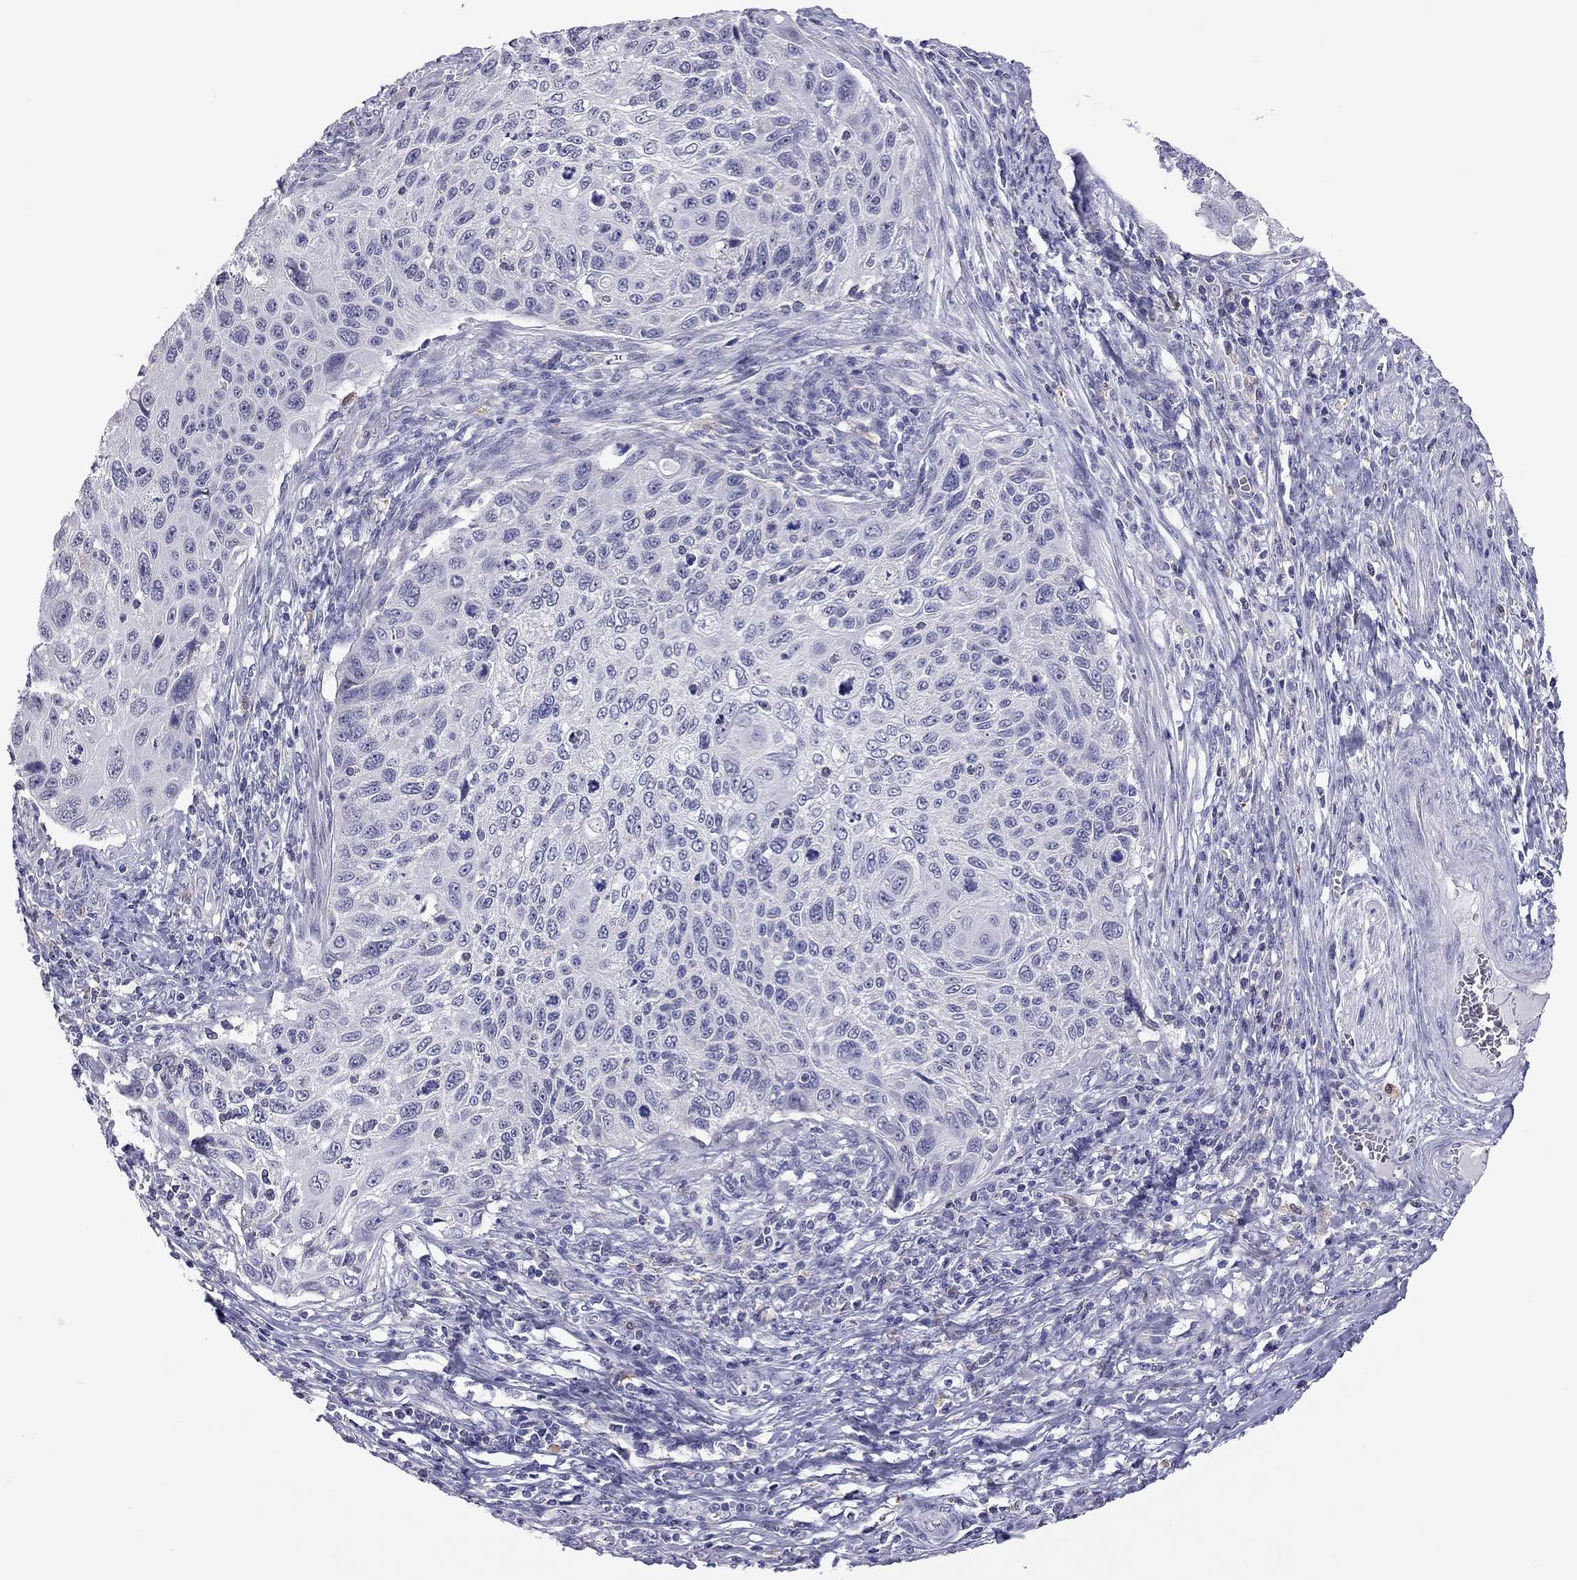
{"staining": {"intensity": "negative", "quantity": "none", "location": "none"}, "tissue": "cervical cancer", "cell_type": "Tumor cells", "image_type": "cancer", "snomed": [{"axis": "morphology", "description": "Squamous cell carcinoma, NOS"}, {"axis": "topography", "description": "Cervix"}], "caption": "Immunohistochemical staining of human cervical cancer (squamous cell carcinoma) shows no significant expression in tumor cells.", "gene": "PPP1R3A", "patient": {"sex": "female", "age": 70}}